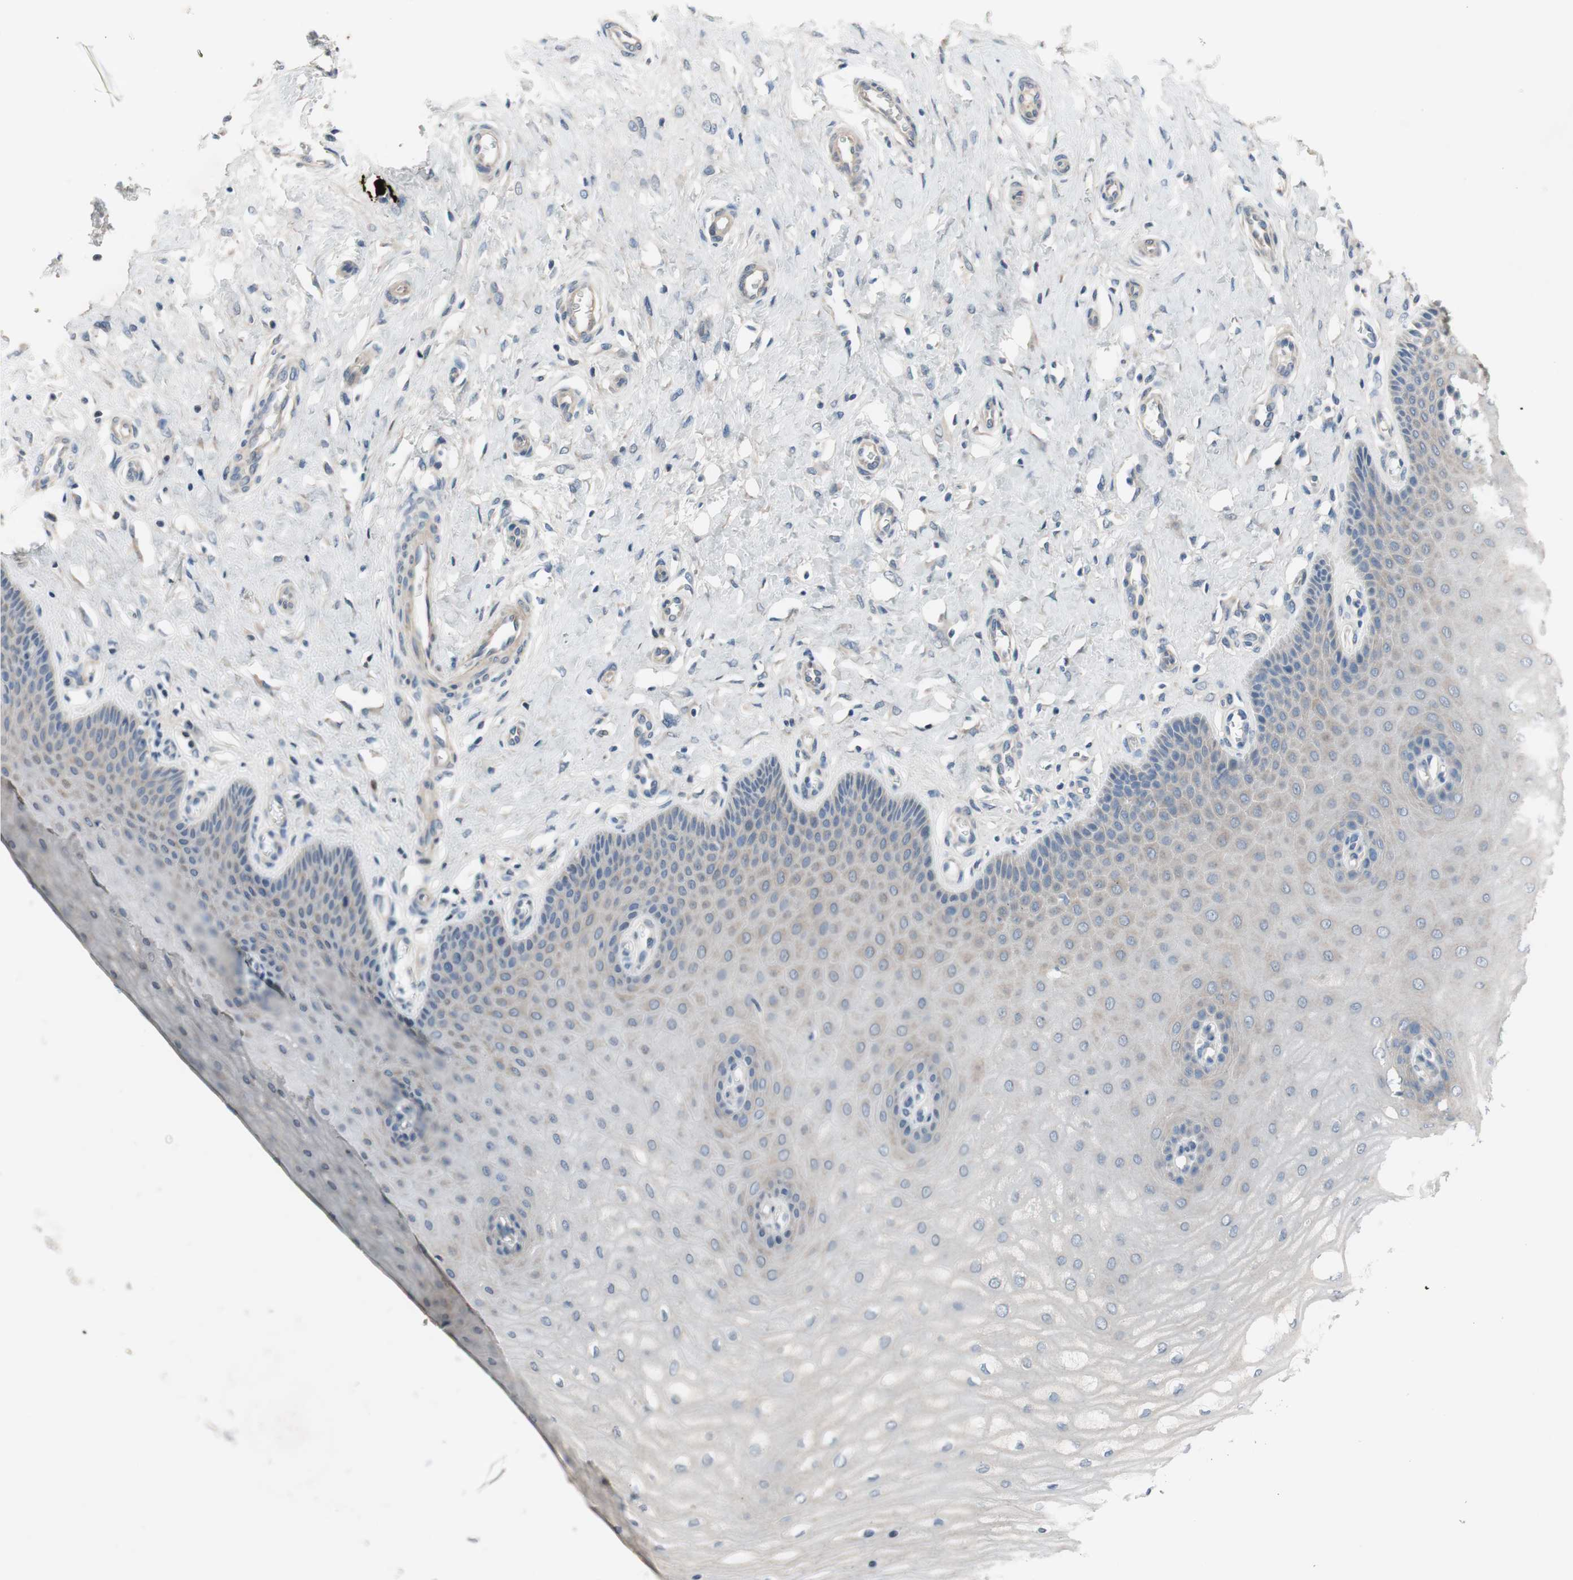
{"staining": {"intensity": "negative", "quantity": "none", "location": "none"}, "tissue": "cervix", "cell_type": "Glandular cells", "image_type": "normal", "snomed": [{"axis": "morphology", "description": "Normal tissue, NOS"}, {"axis": "topography", "description": "Cervix"}], "caption": "Photomicrograph shows no protein expression in glandular cells of normal cervix.", "gene": "TACR3", "patient": {"sex": "female", "age": 55}}